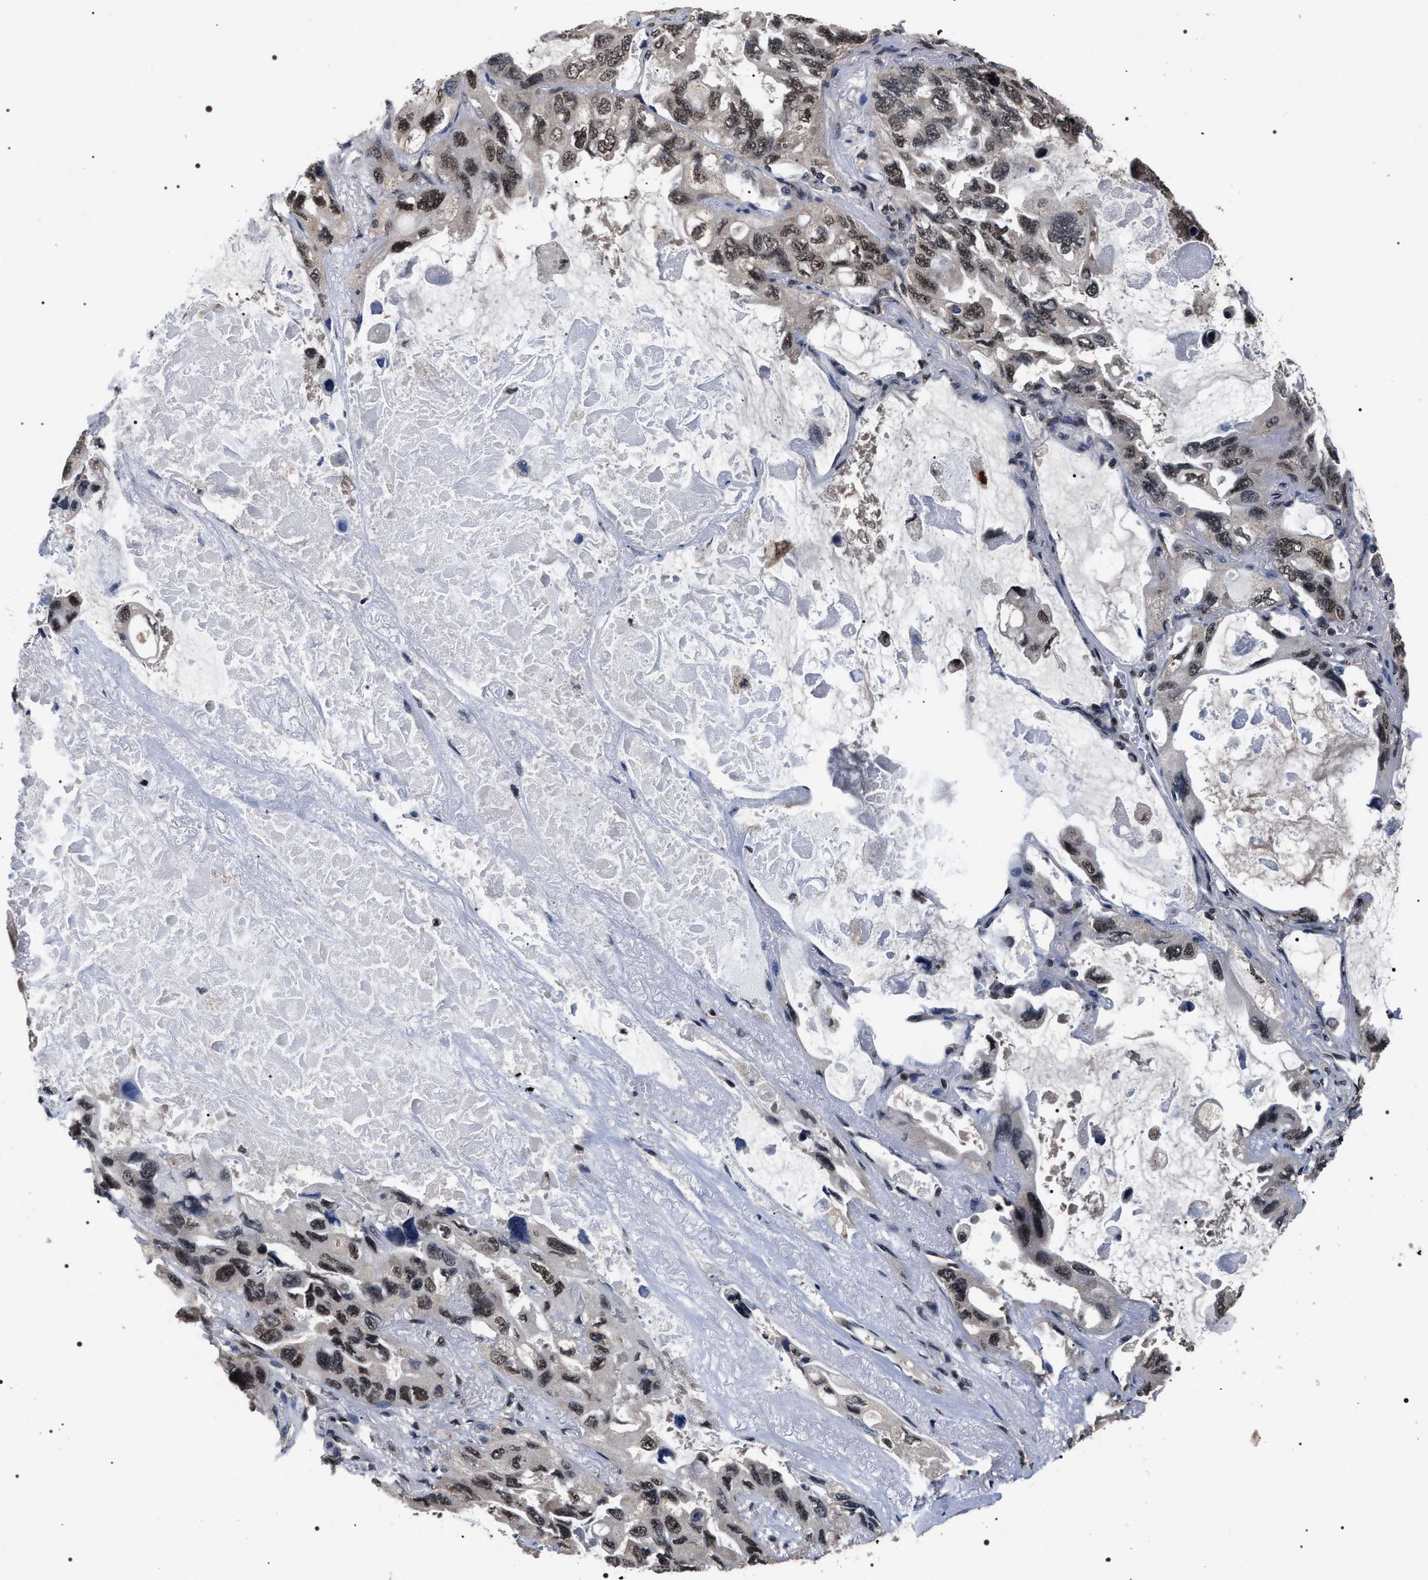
{"staining": {"intensity": "moderate", "quantity": ">75%", "location": "nuclear"}, "tissue": "lung cancer", "cell_type": "Tumor cells", "image_type": "cancer", "snomed": [{"axis": "morphology", "description": "Squamous cell carcinoma, NOS"}, {"axis": "topography", "description": "Lung"}], "caption": "A medium amount of moderate nuclear positivity is appreciated in about >75% of tumor cells in lung squamous cell carcinoma tissue.", "gene": "RRP1B", "patient": {"sex": "female", "age": 73}}